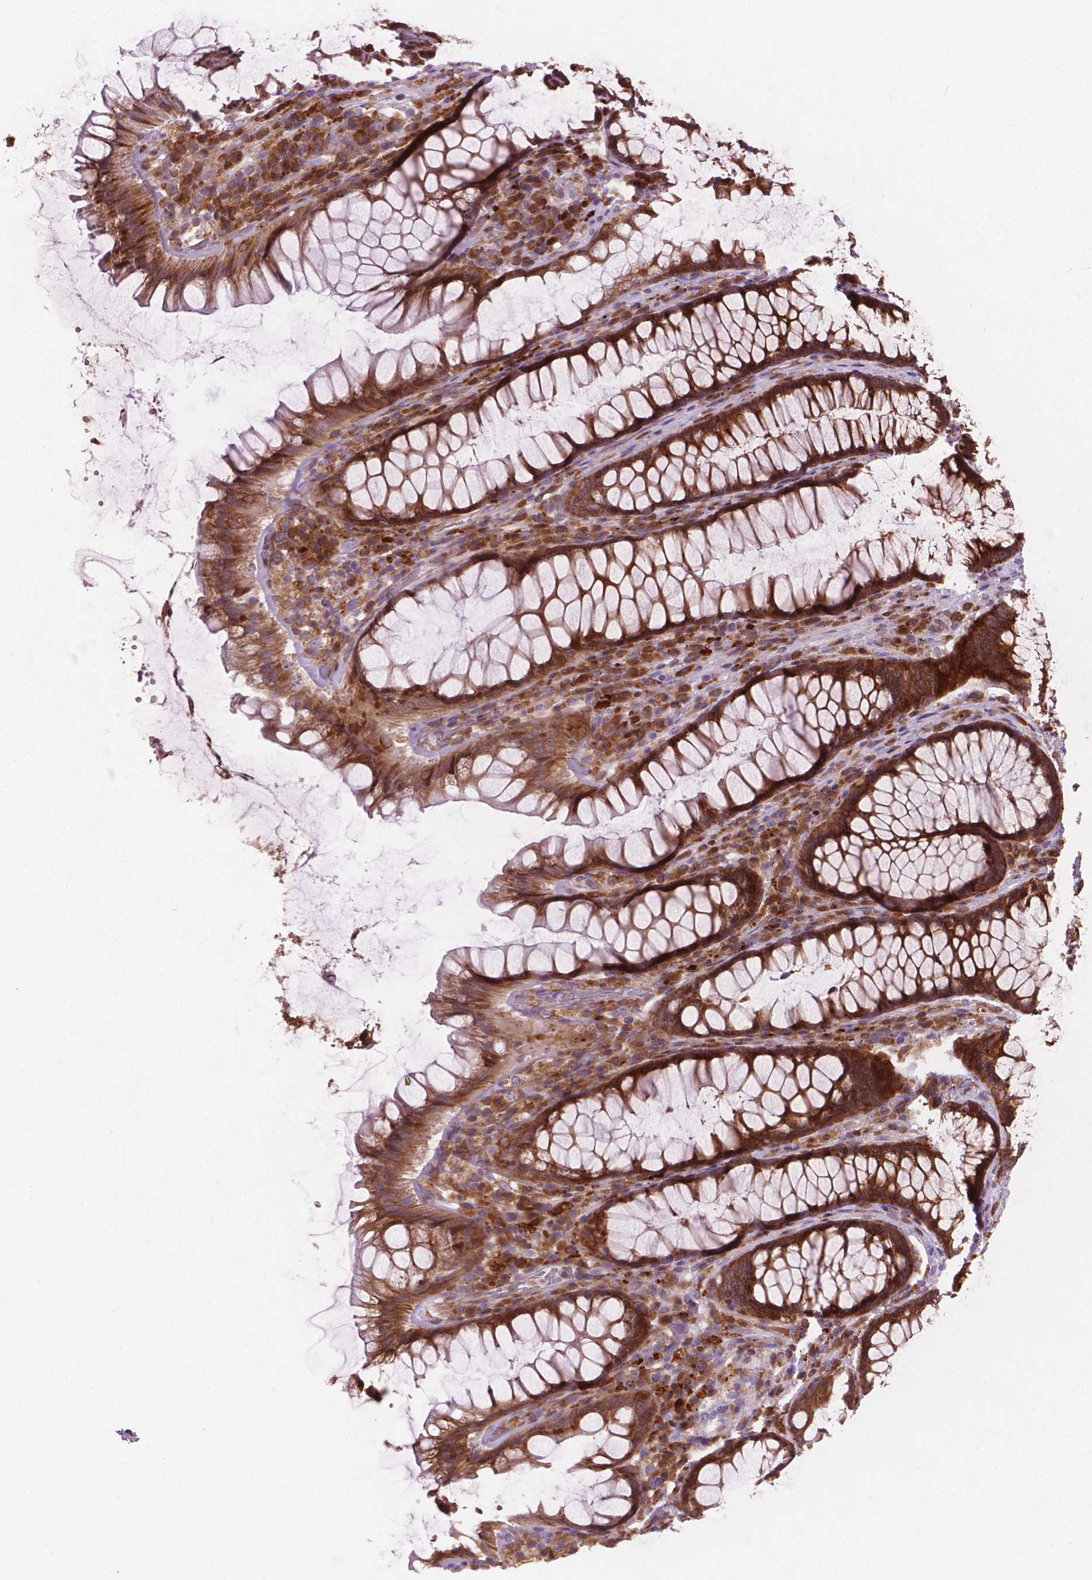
{"staining": {"intensity": "moderate", "quantity": ">75%", "location": "cytoplasmic/membranous"}, "tissue": "rectum", "cell_type": "Glandular cells", "image_type": "normal", "snomed": [{"axis": "morphology", "description": "Normal tissue, NOS"}, {"axis": "topography", "description": "Rectum"}], "caption": "DAB (3,3'-diaminobenzidine) immunohistochemical staining of unremarkable rectum demonstrates moderate cytoplasmic/membranous protein positivity in about >75% of glandular cells. (Brightfield microscopy of DAB IHC at high magnification).", "gene": "RPL37A", "patient": {"sex": "male", "age": 72}}